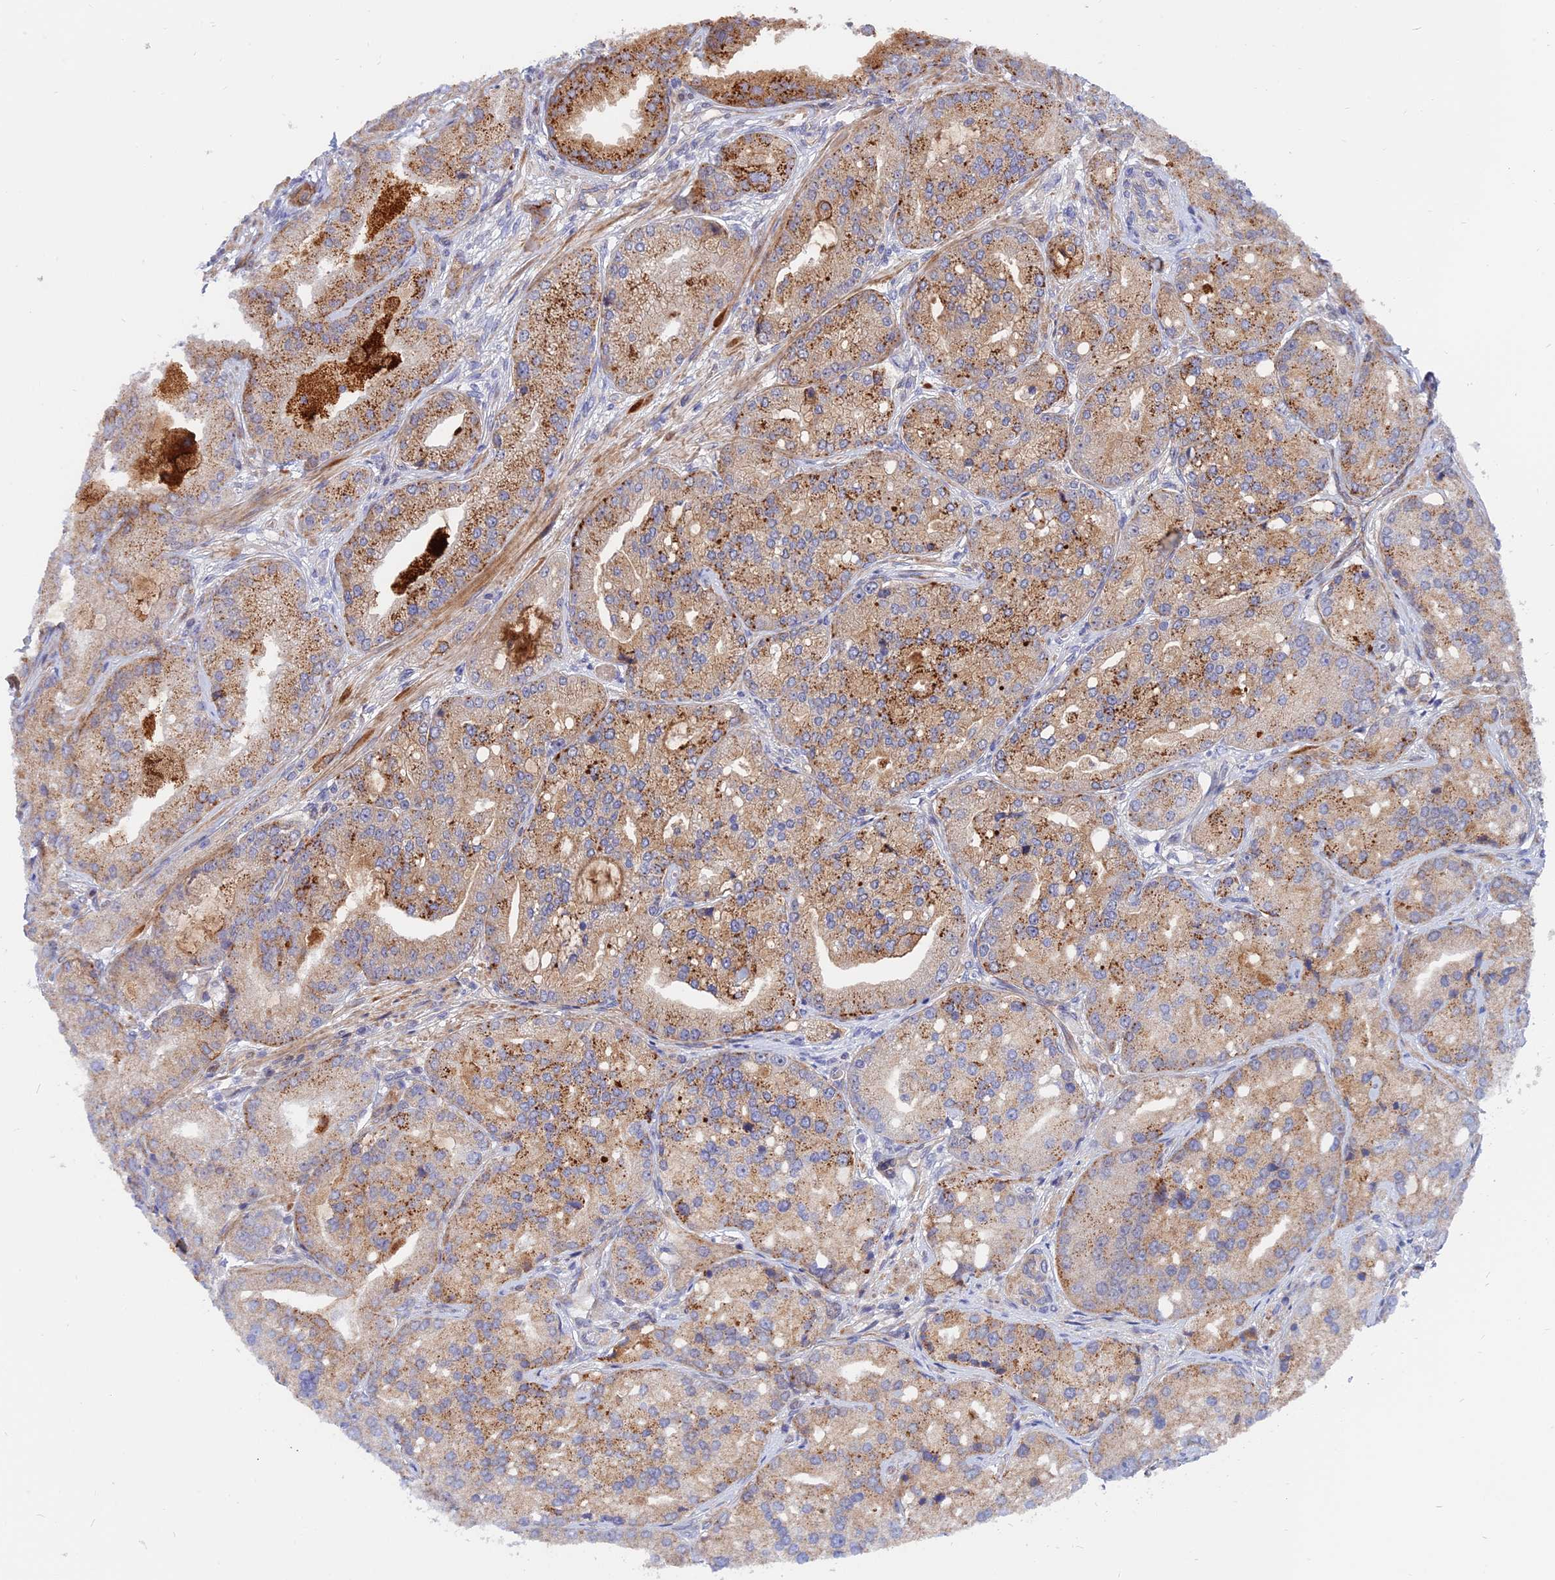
{"staining": {"intensity": "moderate", "quantity": ">75%", "location": "cytoplasmic/membranous"}, "tissue": "prostate cancer", "cell_type": "Tumor cells", "image_type": "cancer", "snomed": [{"axis": "morphology", "description": "Adenocarcinoma, High grade"}, {"axis": "topography", "description": "Prostate"}], "caption": "Prostate cancer (high-grade adenocarcinoma) stained for a protein (brown) reveals moderate cytoplasmic/membranous positive expression in about >75% of tumor cells.", "gene": "TRIM43B", "patient": {"sex": "male", "age": 71}}